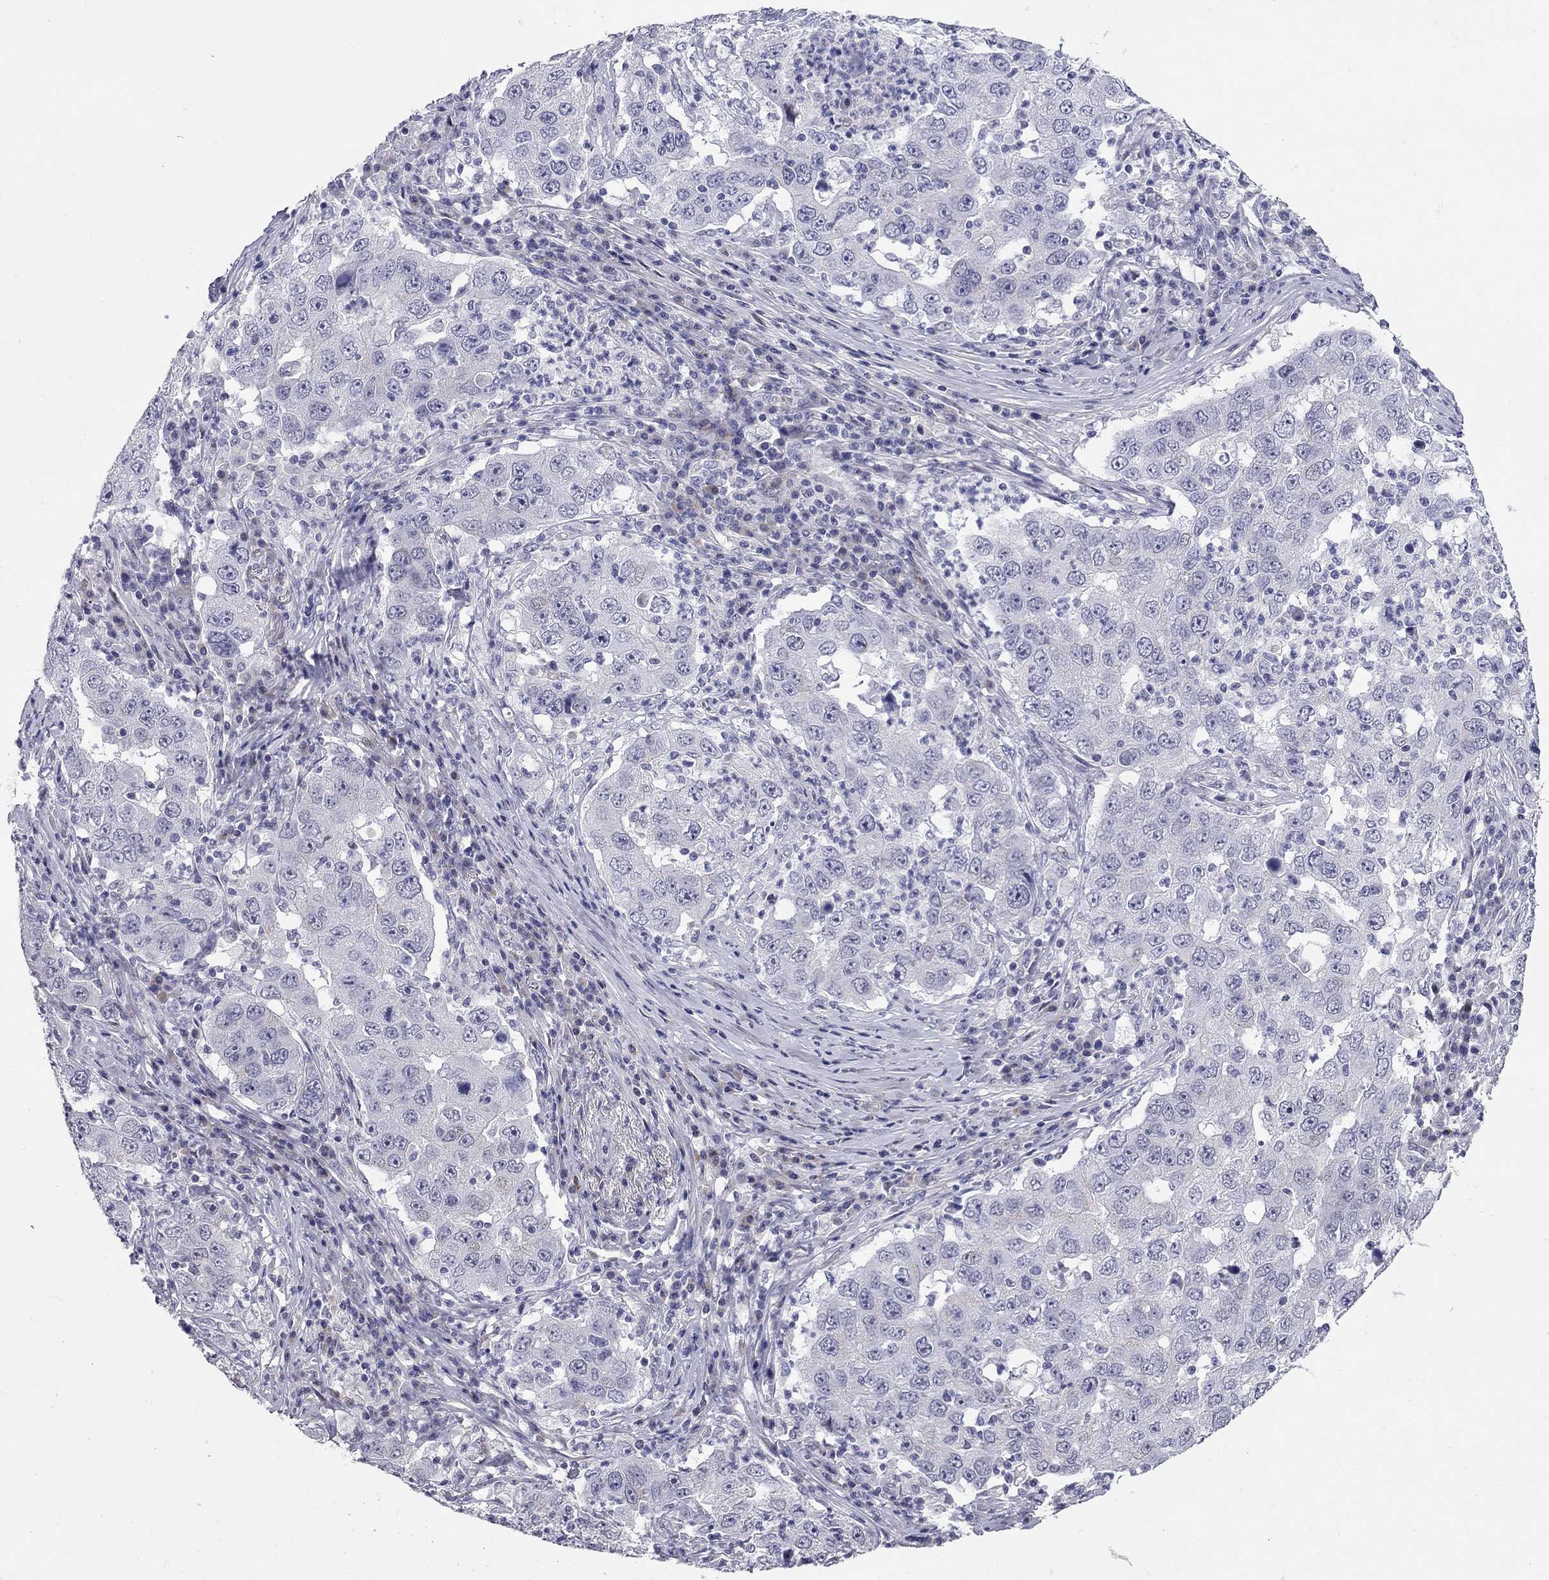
{"staining": {"intensity": "negative", "quantity": "none", "location": "none"}, "tissue": "lung cancer", "cell_type": "Tumor cells", "image_type": "cancer", "snomed": [{"axis": "morphology", "description": "Adenocarcinoma, NOS"}, {"axis": "topography", "description": "Lung"}], "caption": "High power microscopy image of an immunohistochemistry (IHC) image of lung cancer, revealing no significant staining in tumor cells.", "gene": "C8orf88", "patient": {"sex": "male", "age": 73}}